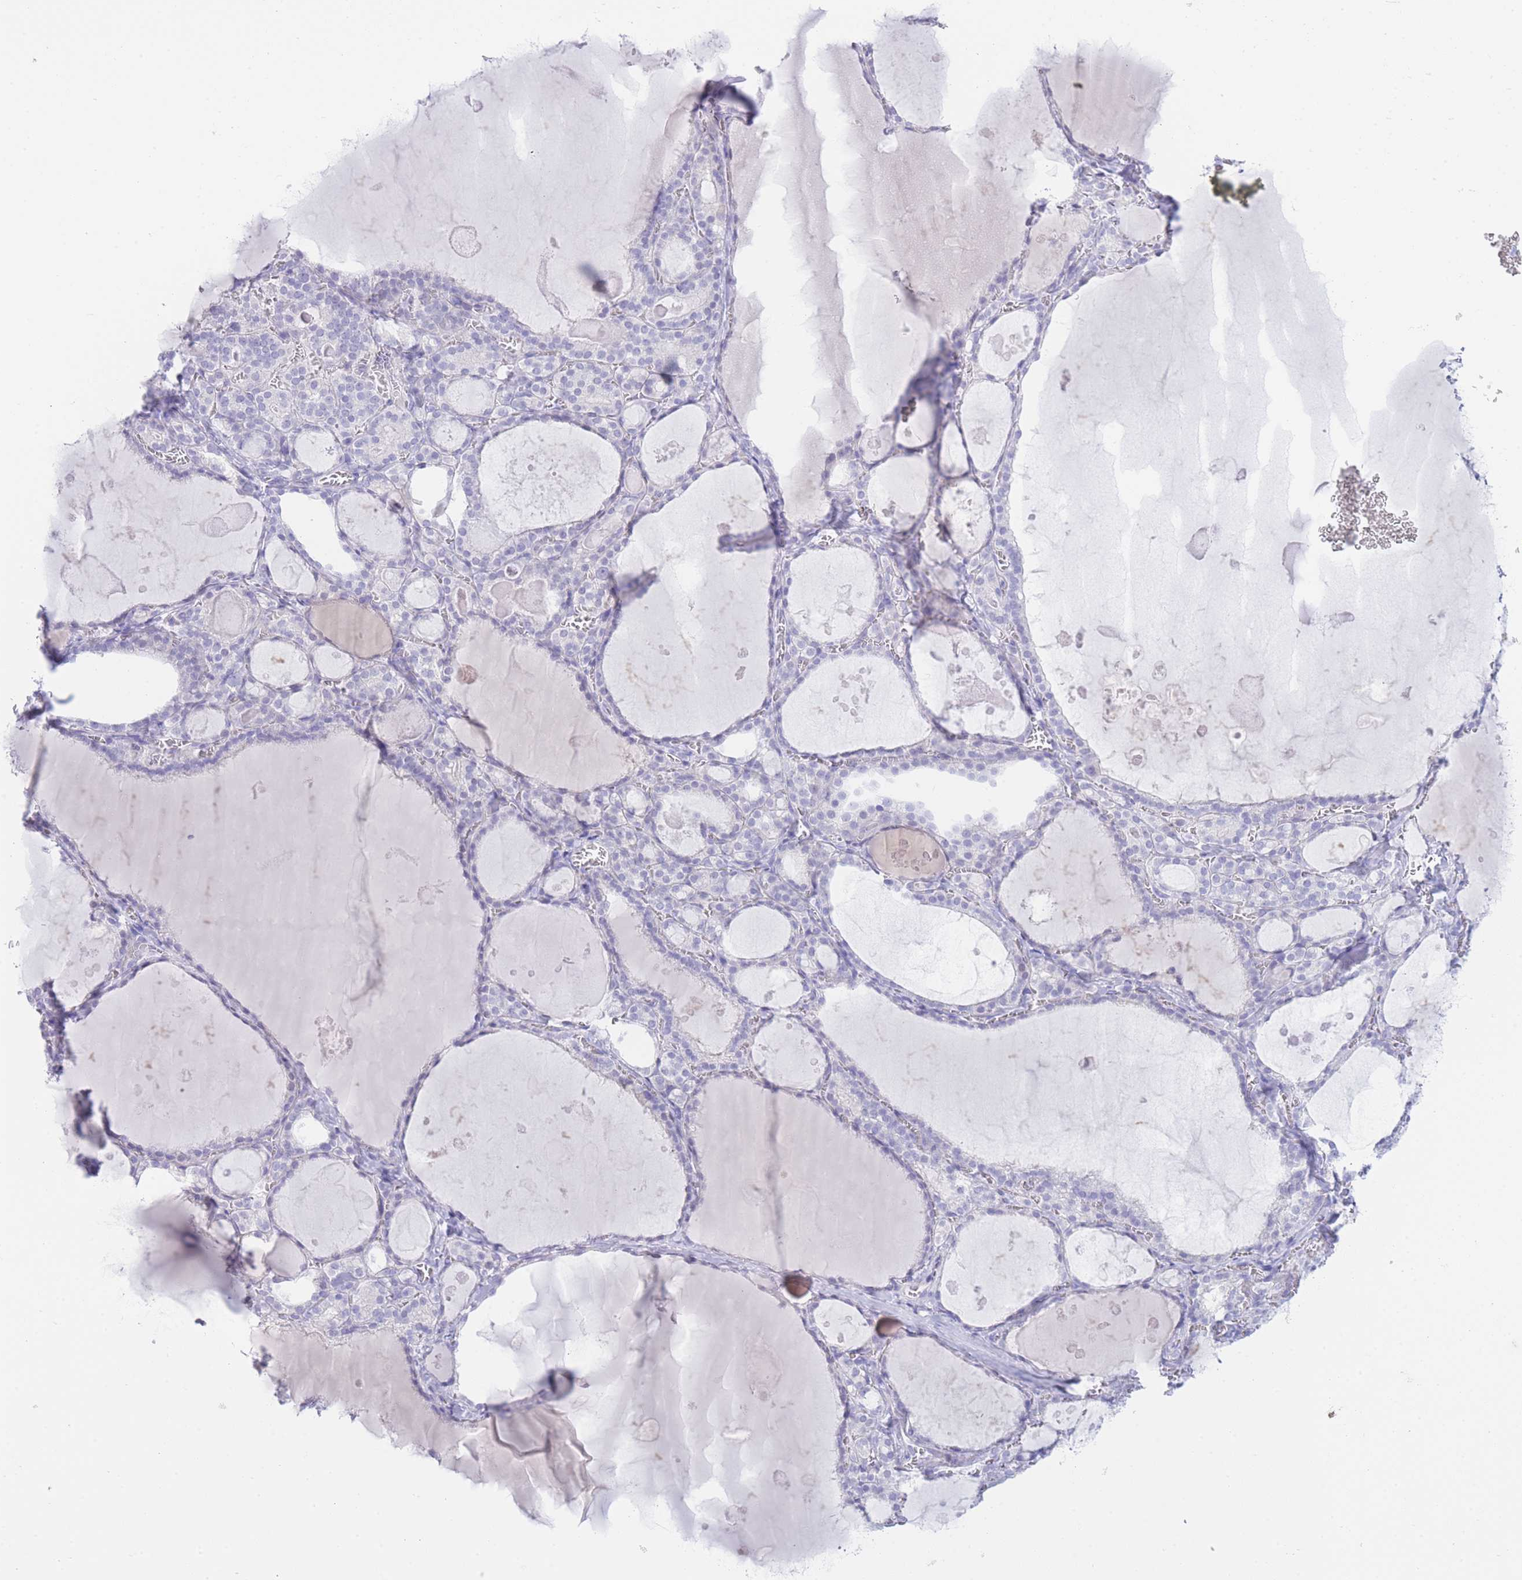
{"staining": {"intensity": "negative", "quantity": "none", "location": "none"}, "tissue": "thyroid gland", "cell_type": "Glandular cells", "image_type": "normal", "snomed": [{"axis": "morphology", "description": "Normal tissue, NOS"}, {"axis": "topography", "description": "Thyroid gland"}], "caption": "The photomicrograph exhibits no significant positivity in glandular cells of thyroid gland.", "gene": "ZNF212", "patient": {"sex": "male", "age": 56}}